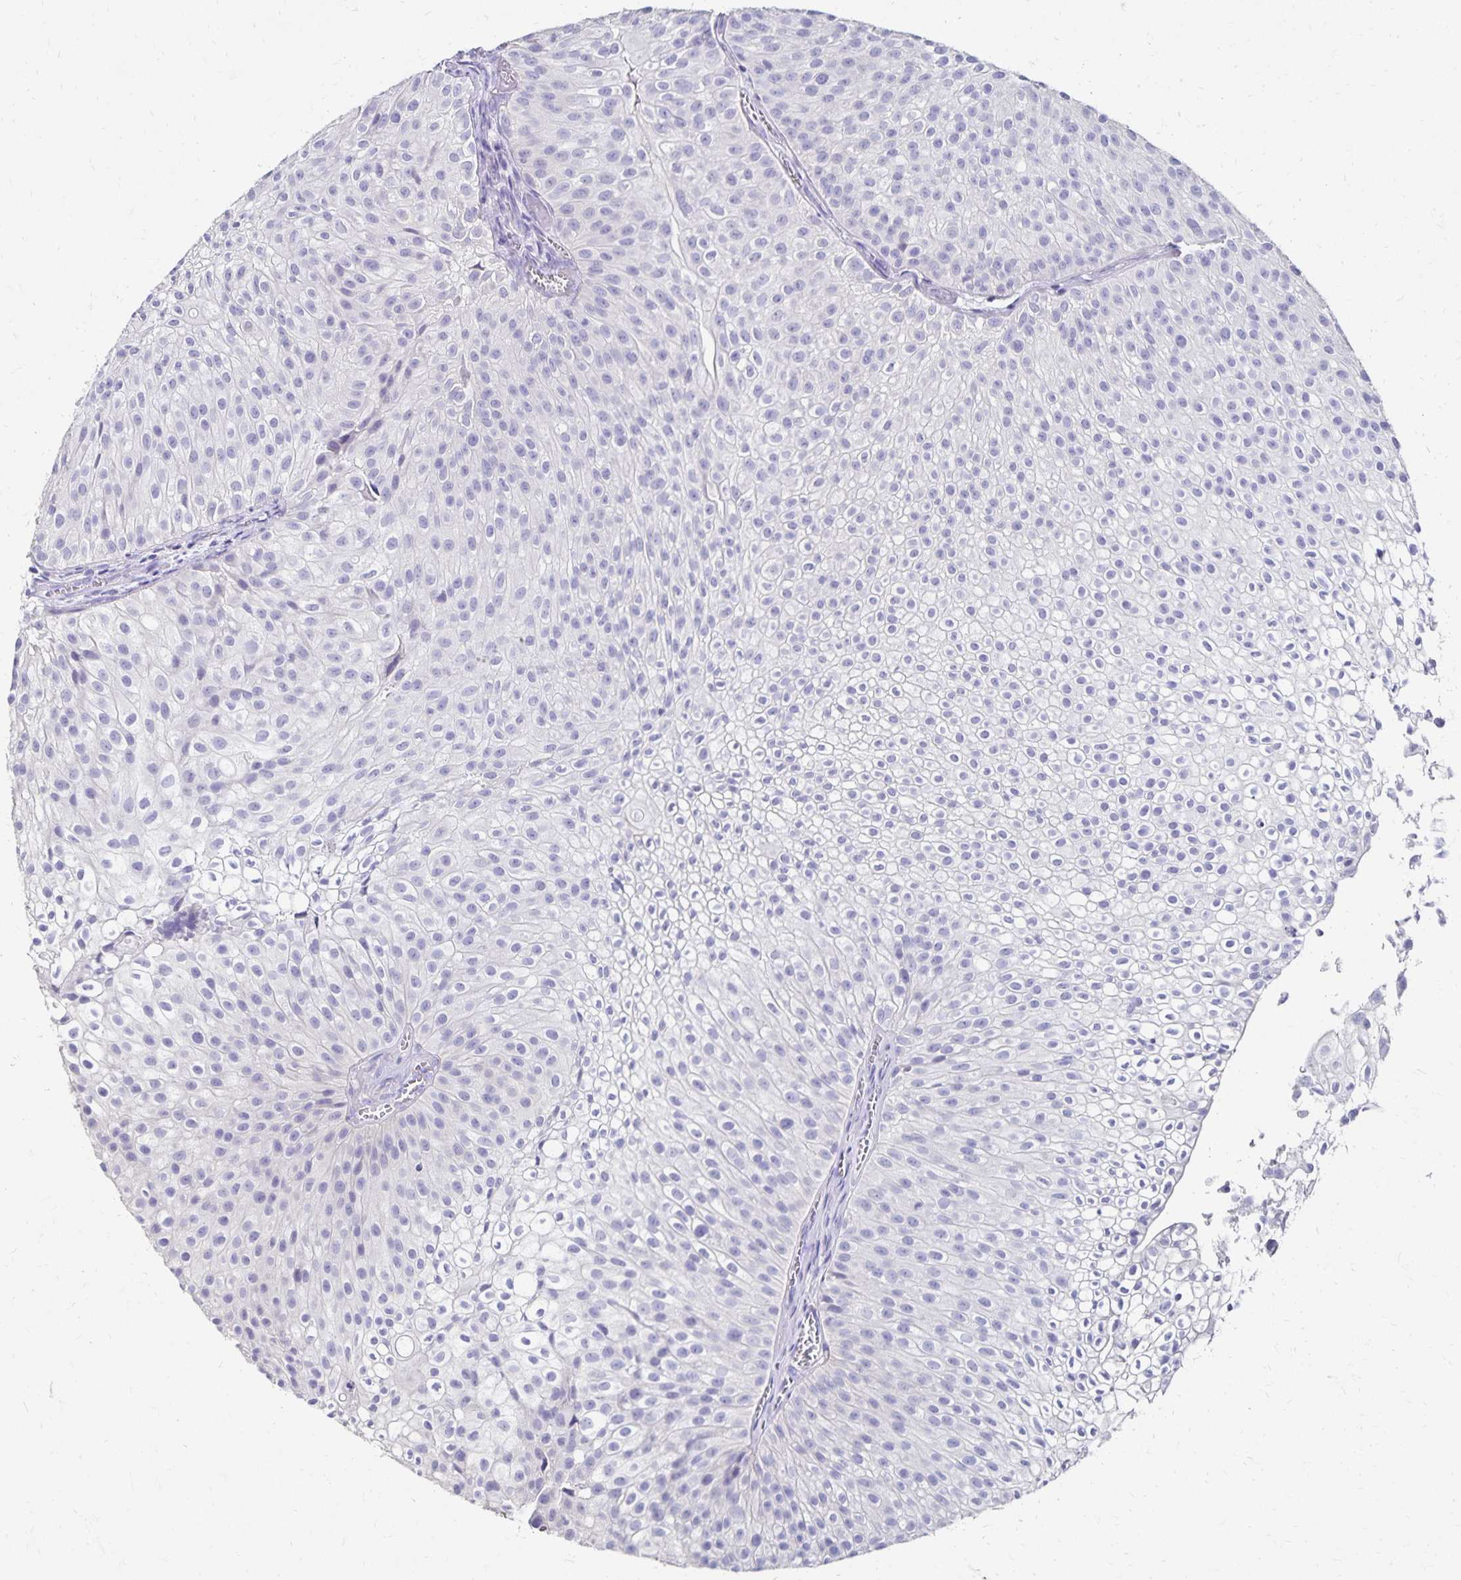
{"staining": {"intensity": "negative", "quantity": "none", "location": "none"}, "tissue": "urothelial cancer", "cell_type": "Tumor cells", "image_type": "cancer", "snomed": [{"axis": "morphology", "description": "Urothelial carcinoma, Low grade"}, {"axis": "topography", "description": "Urinary bladder"}], "caption": "Immunohistochemical staining of human urothelial cancer displays no significant staining in tumor cells.", "gene": "DYNLT4", "patient": {"sex": "male", "age": 70}}